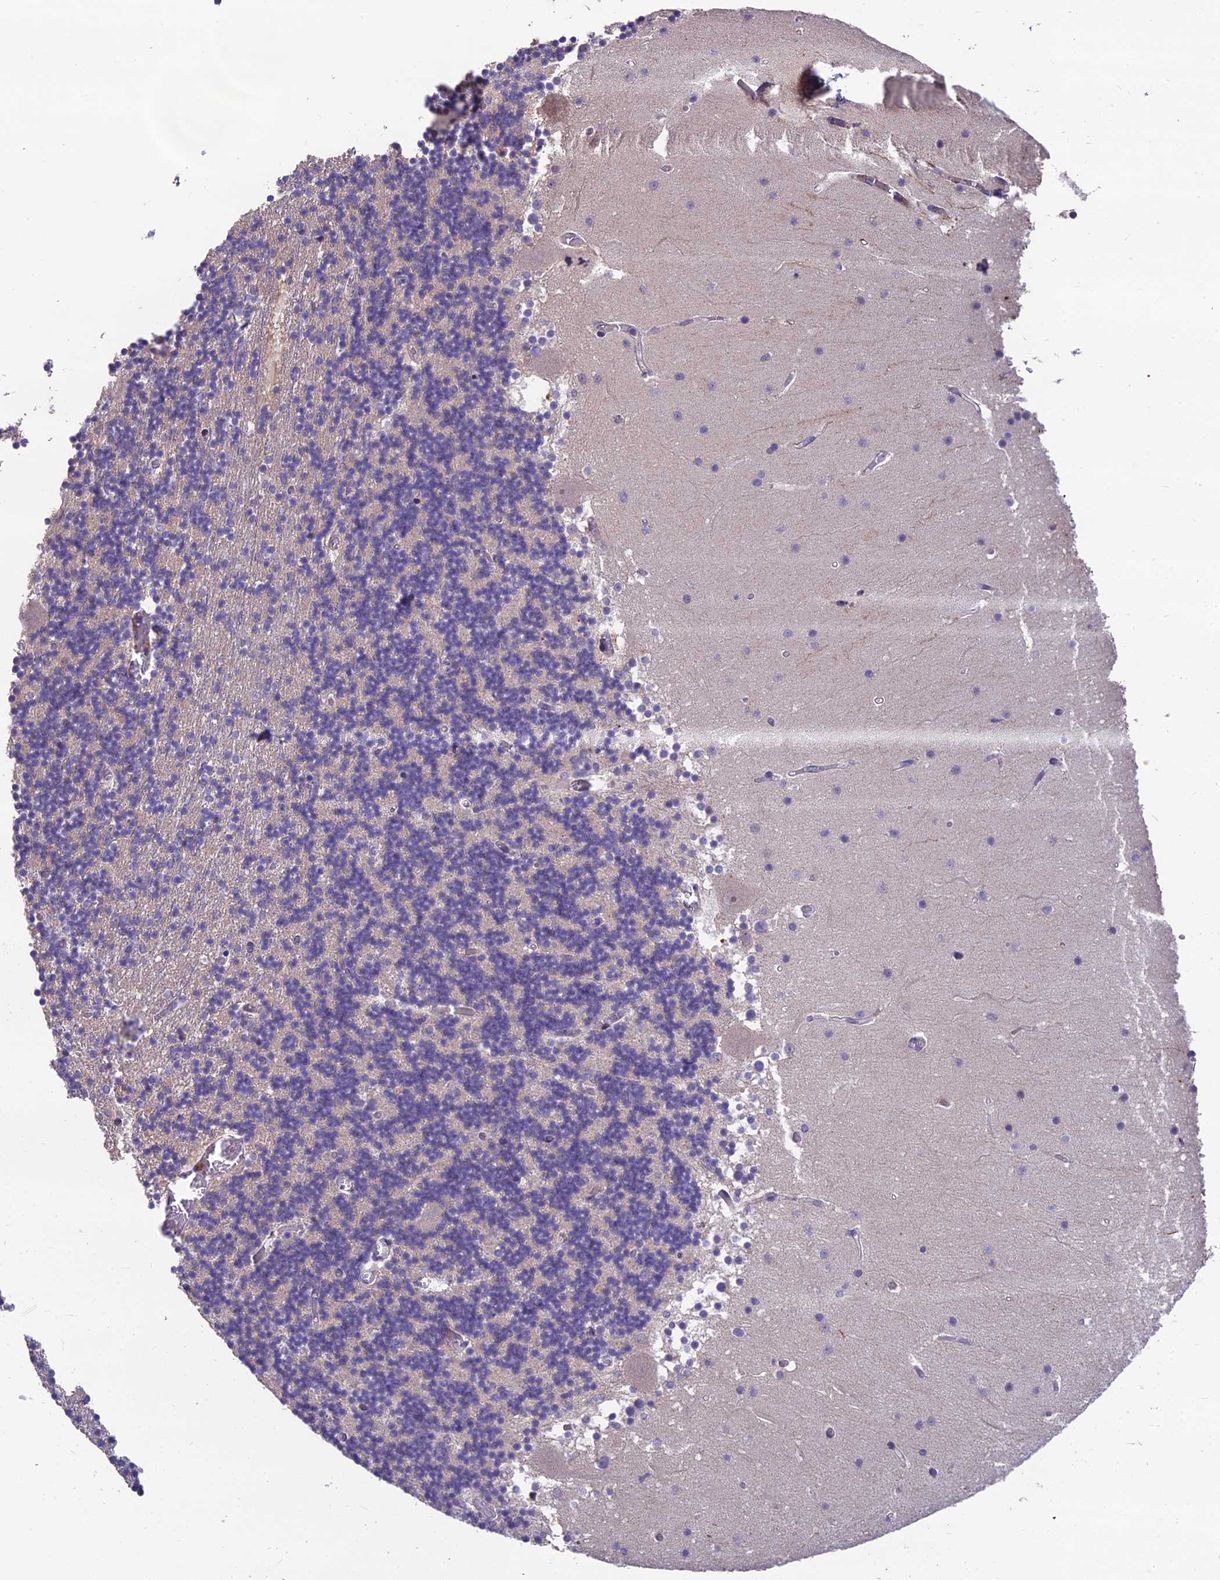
{"staining": {"intensity": "negative", "quantity": "none", "location": "none"}, "tissue": "cerebellum", "cell_type": "Cells in granular layer", "image_type": "normal", "snomed": [{"axis": "morphology", "description": "Normal tissue, NOS"}, {"axis": "topography", "description": "Cerebellum"}], "caption": "Immunohistochemistry image of unremarkable human cerebellum stained for a protein (brown), which exhibits no expression in cells in granular layer.", "gene": "ZNF333", "patient": {"sex": "female", "age": 28}}